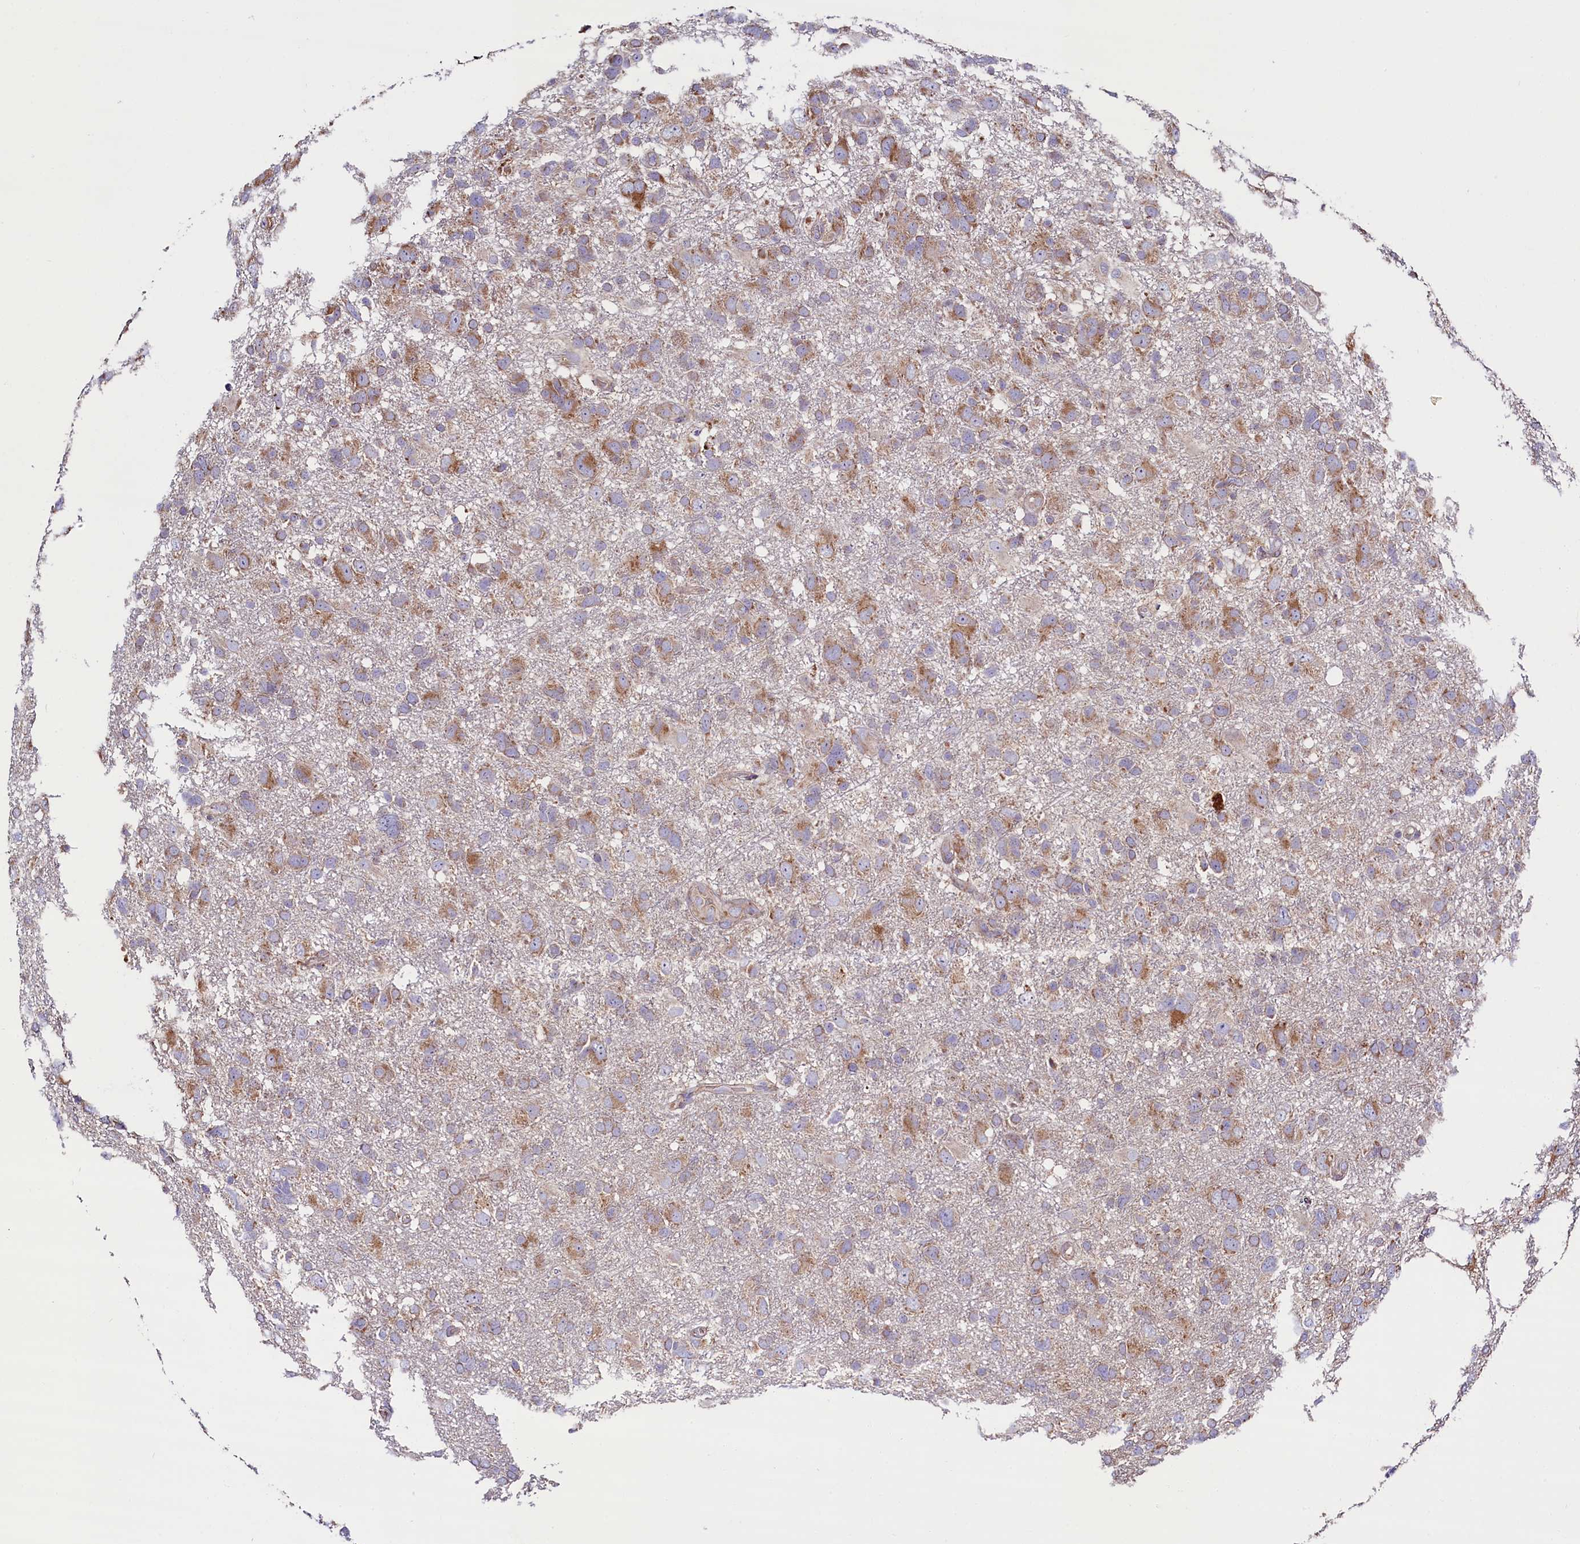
{"staining": {"intensity": "moderate", "quantity": "<25%", "location": "cytoplasmic/membranous"}, "tissue": "glioma", "cell_type": "Tumor cells", "image_type": "cancer", "snomed": [{"axis": "morphology", "description": "Glioma, malignant, High grade"}, {"axis": "topography", "description": "Brain"}], "caption": "Immunohistochemical staining of human malignant glioma (high-grade) displays low levels of moderate cytoplasmic/membranous positivity in about <25% of tumor cells. (DAB (3,3'-diaminobenzidine) IHC, brown staining for protein, blue staining for nuclei).", "gene": "ZSWIM1", "patient": {"sex": "male", "age": 61}}